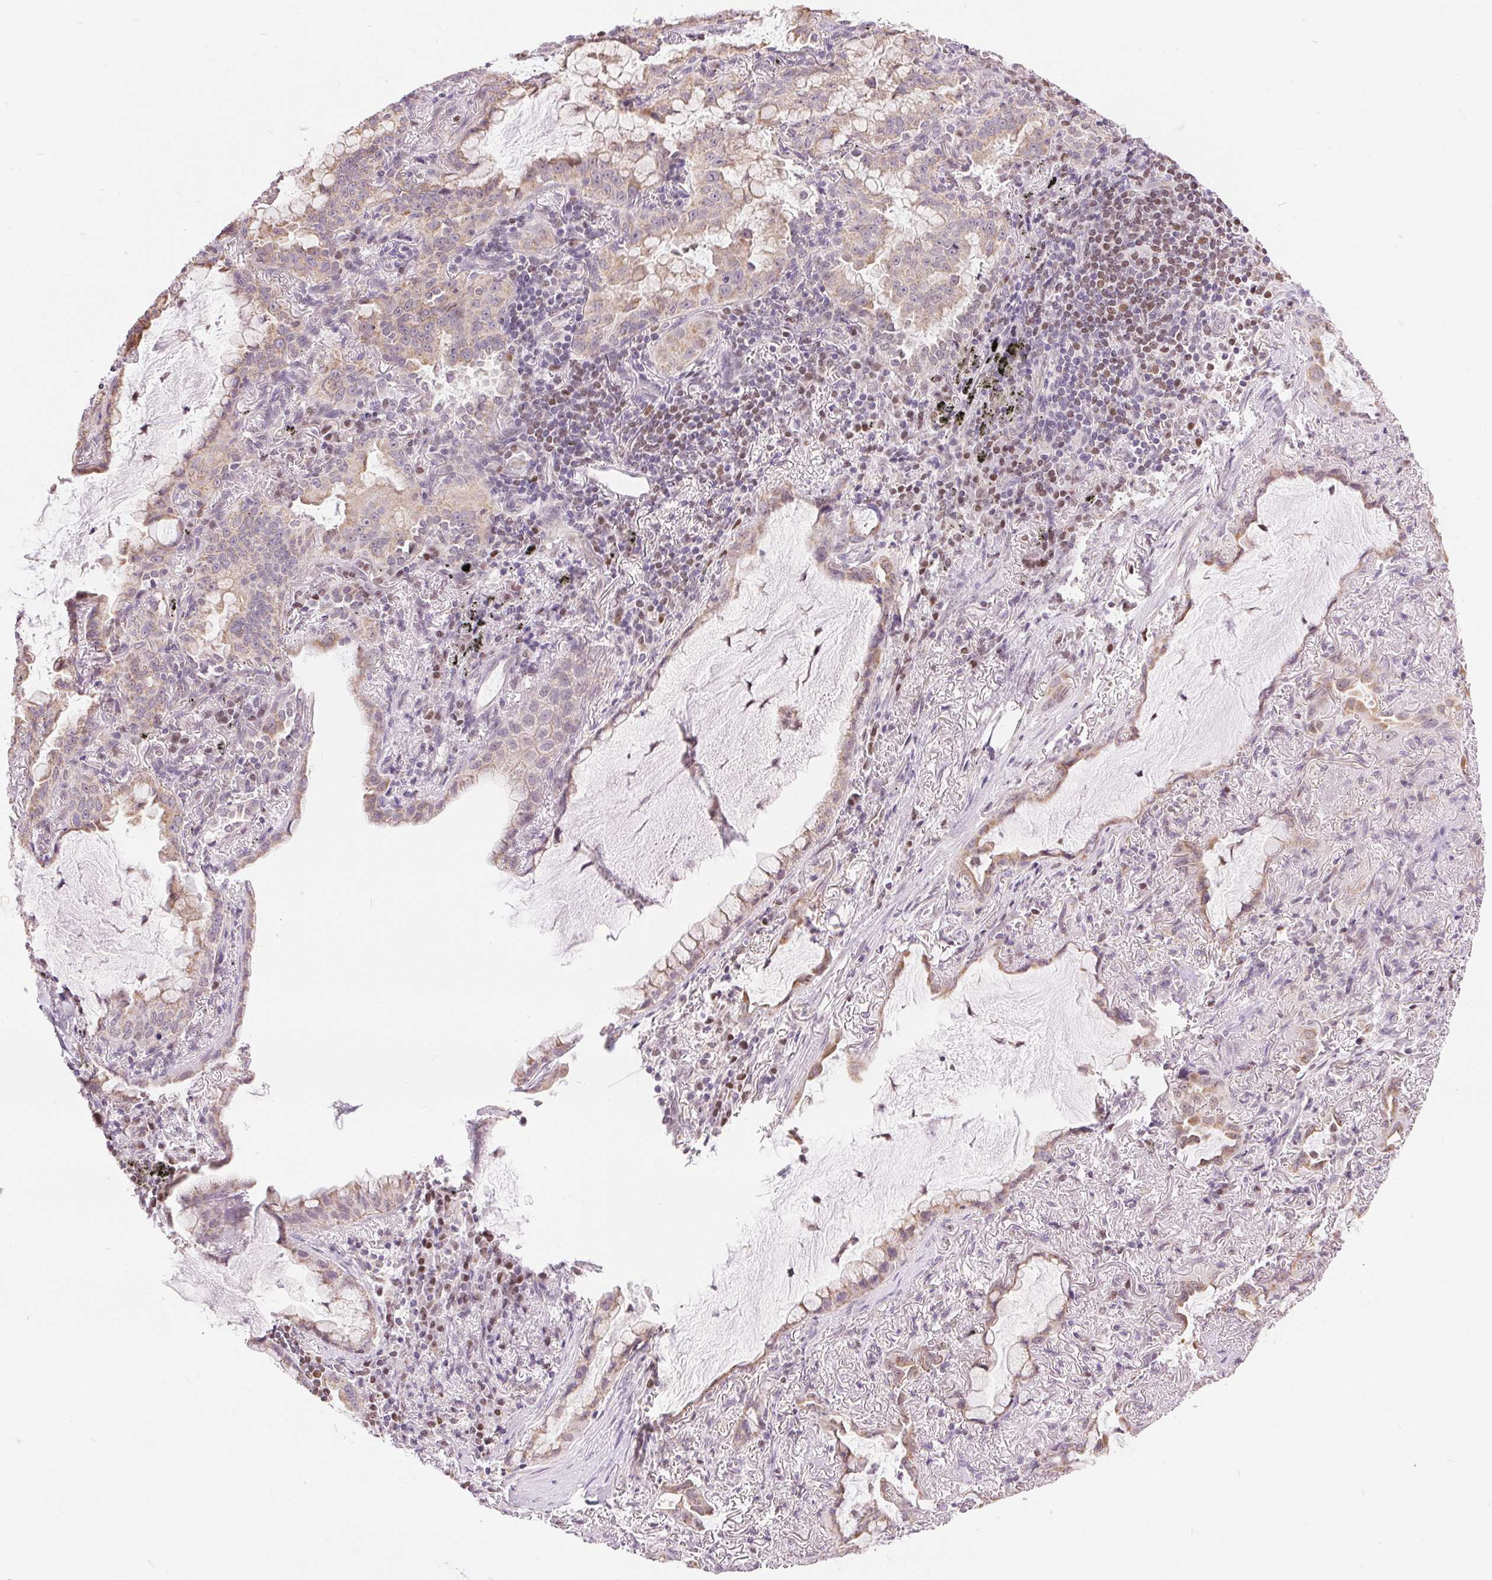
{"staining": {"intensity": "weak", "quantity": "25%-75%", "location": "cytoplasmic/membranous"}, "tissue": "lung cancer", "cell_type": "Tumor cells", "image_type": "cancer", "snomed": [{"axis": "morphology", "description": "Adenocarcinoma, NOS"}, {"axis": "topography", "description": "Lung"}], "caption": "Tumor cells show low levels of weak cytoplasmic/membranous positivity in approximately 25%-75% of cells in human lung cancer. The staining was performed using DAB, with brown indicating positive protein expression. Nuclei are stained blue with hematoxylin.", "gene": "POU2F2", "patient": {"sex": "male", "age": 65}}